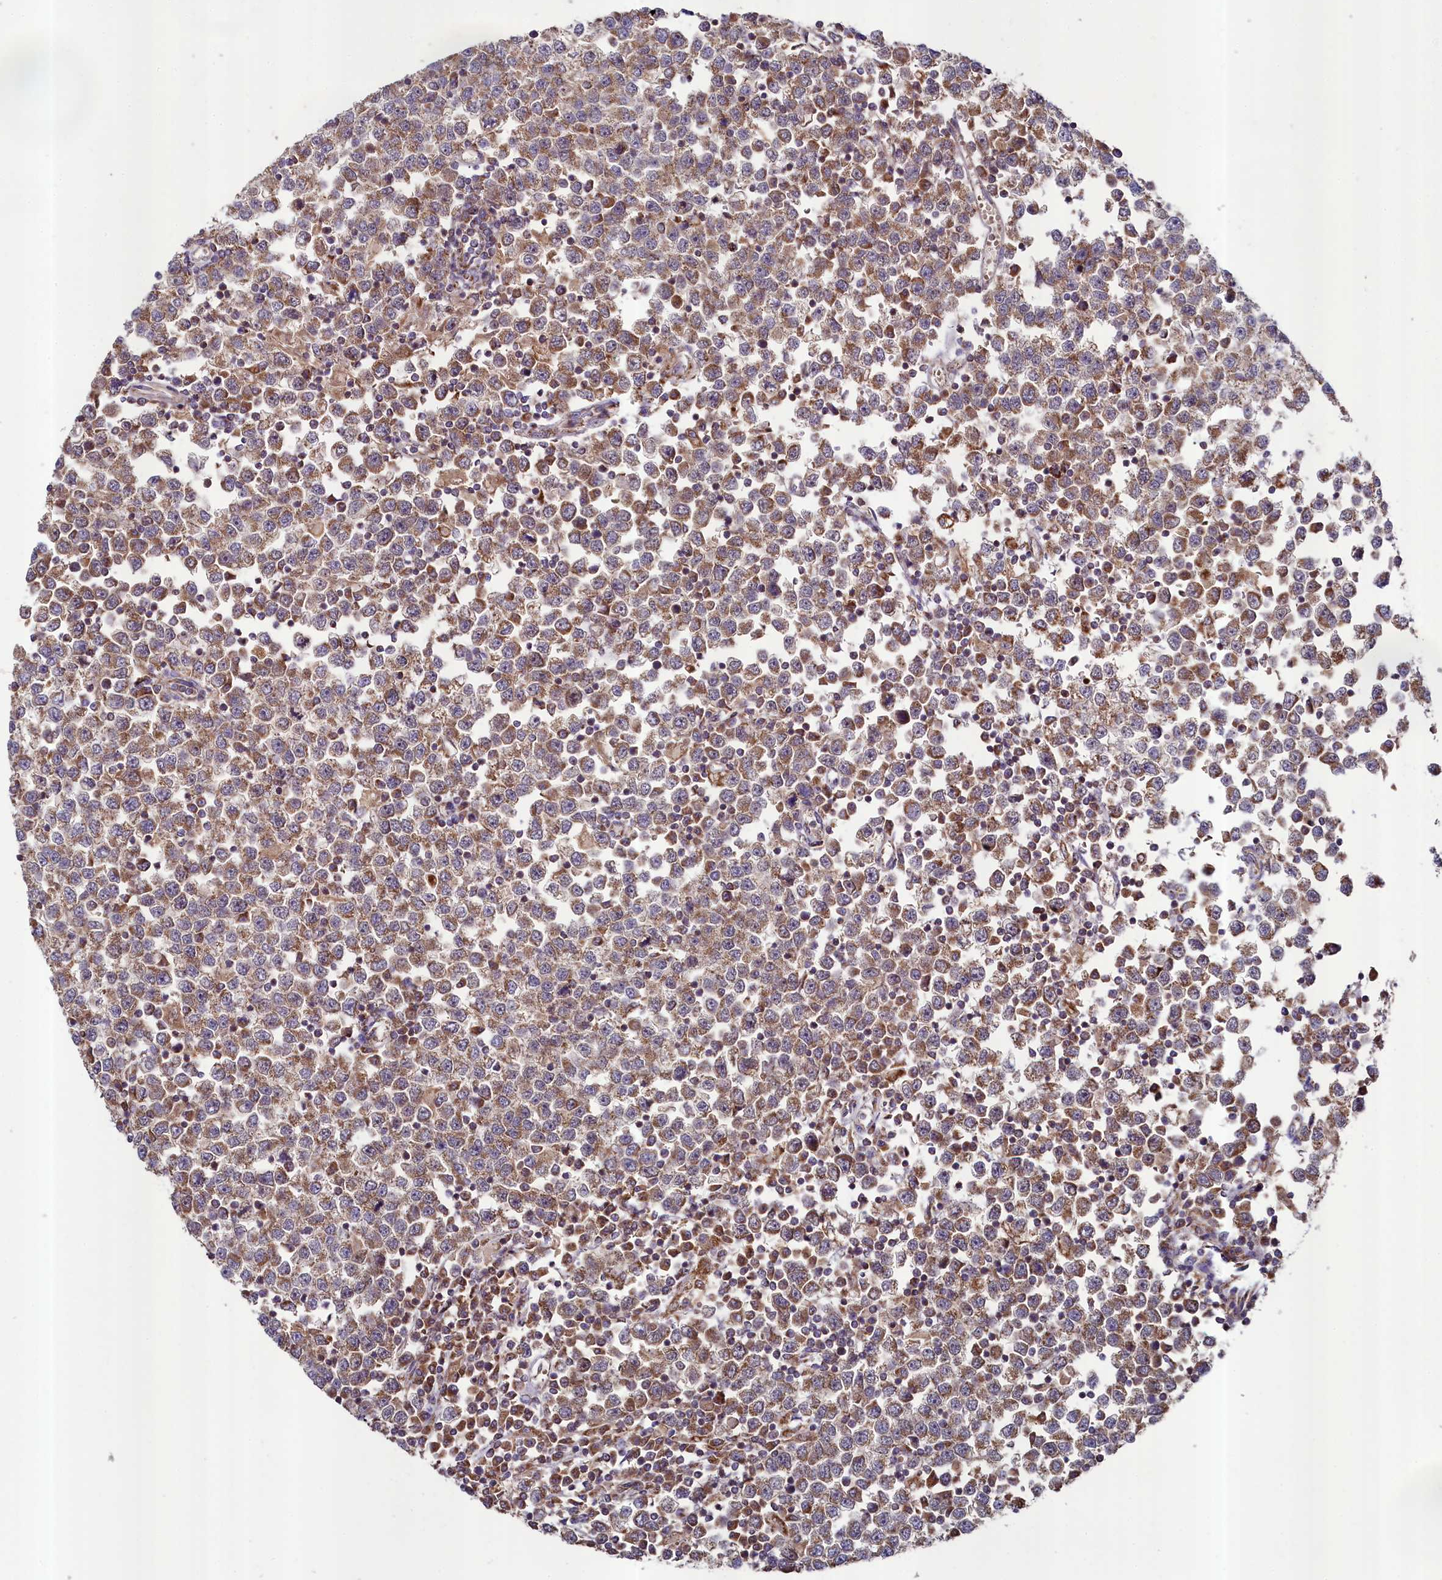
{"staining": {"intensity": "moderate", "quantity": ">75%", "location": "cytoplasmic/membranous"}, "tissue": "testis cancer", "cell_type": "Tumor cells", "image_type": "cancer", "snomed": [{"axis": "morphology", "description": "Seminoma, NOS"}, {"axis": "topography", "description": "Testis"}], "caption": "Moderate cytoplasmic/membranous protein expression is identified in about >75% of tumor cells in seminoma (testis).", "gene": "METTL4", "patient": {"sex": "male", "age": 65}}